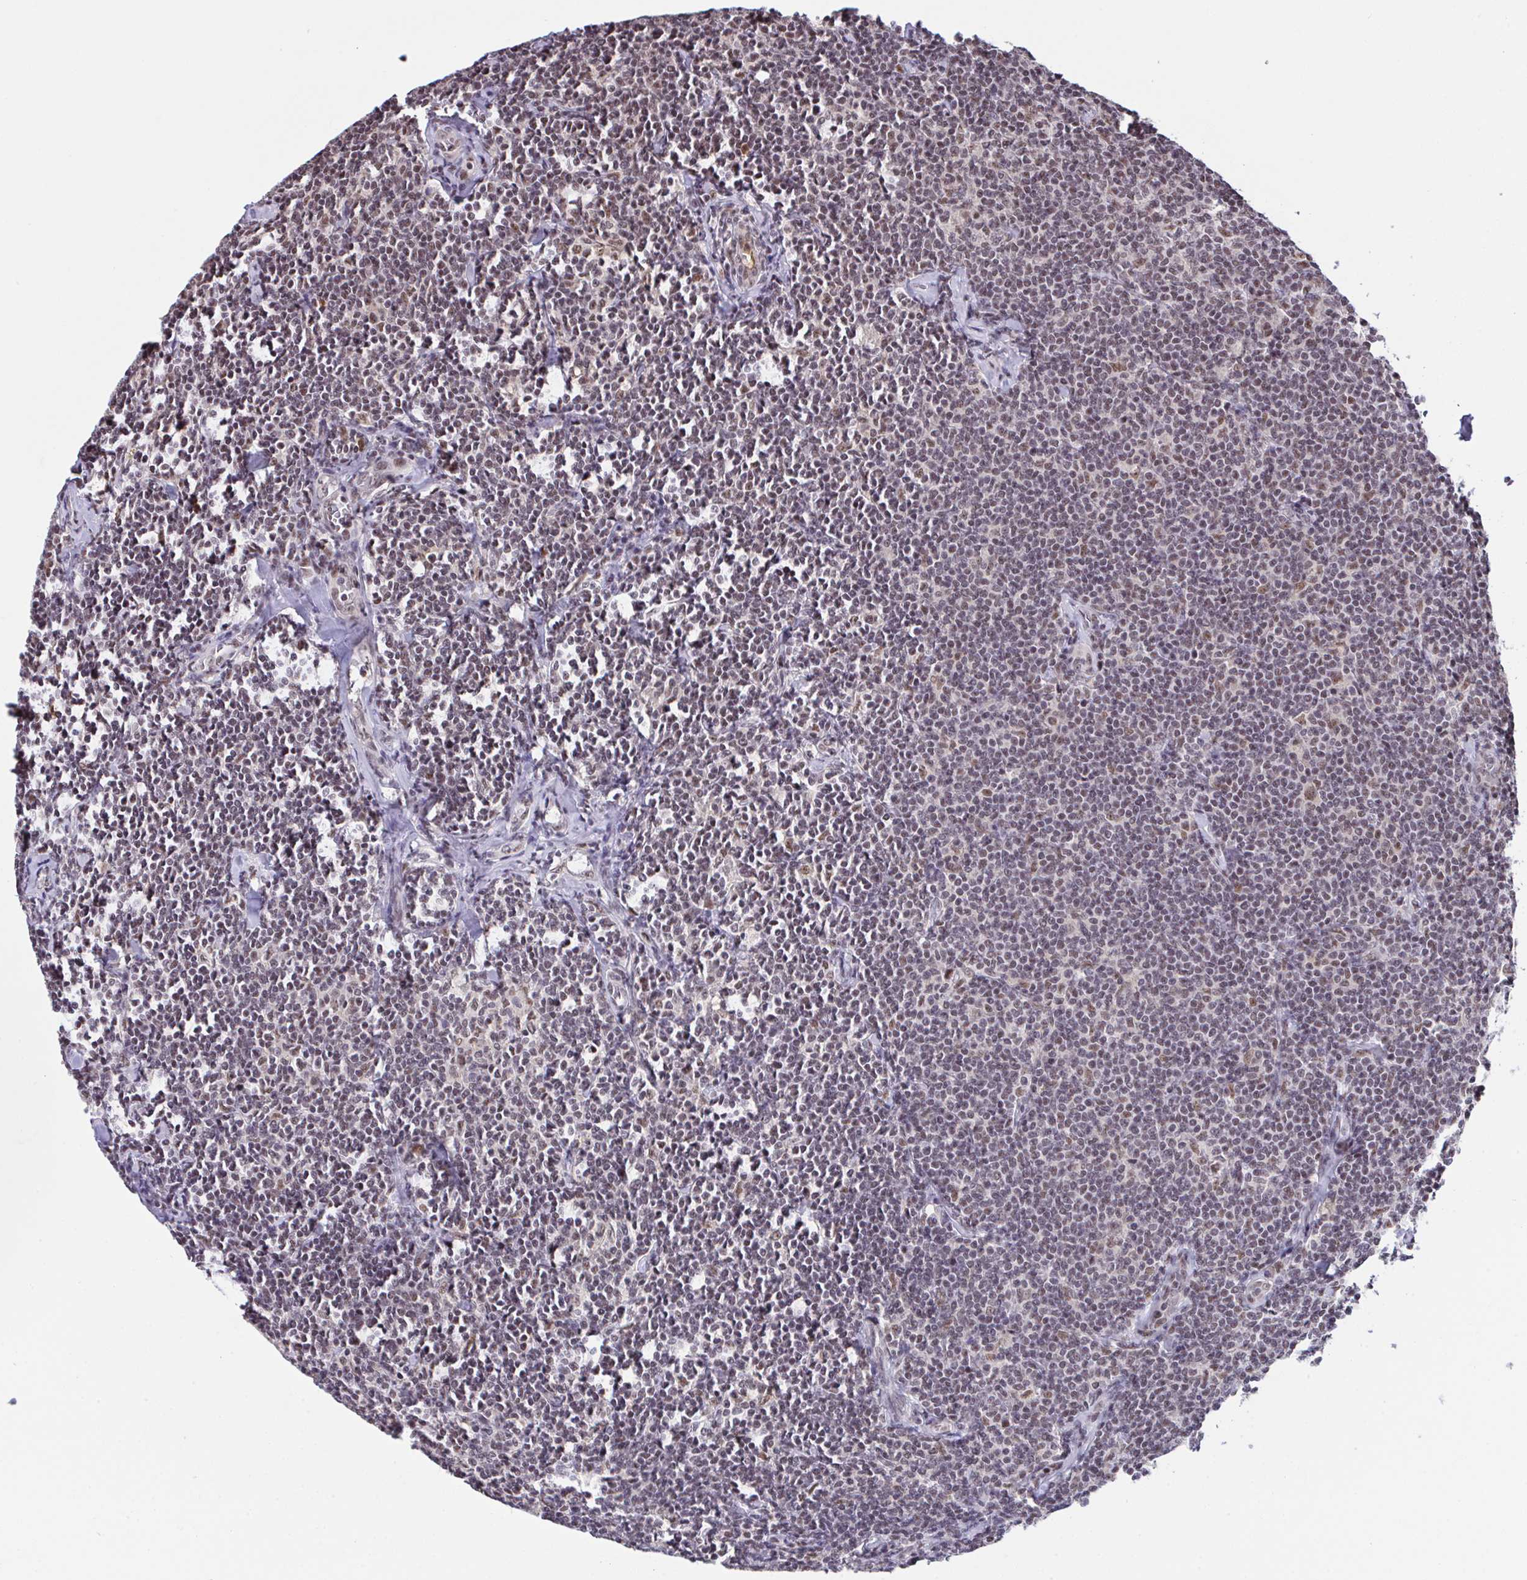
{"staining": {"intensity": "weak", "quantity": "25%-75%", "location": "nuclear"}, "tissue": "lymphoma", "cell_type": "Tumor cells", "image_type": "cancer", "snomed": [{"axis": "morphology", "description": "Malignant lymphoma, non-Hodgkin's type, Low grade"}, {"axis": "topography", "description": "Lymph node"}], "caption": "Immunohistochemistry (DAB (3,3'-diaminobenzidine)) staining of human low-grade malignant lymphoma, non-Hodgkin's type displays weak nuclear protein expression in about 25%-75% of tumor cells.", "gene": "OR6K3", "patient": {"sex": "female", "age": 56}}